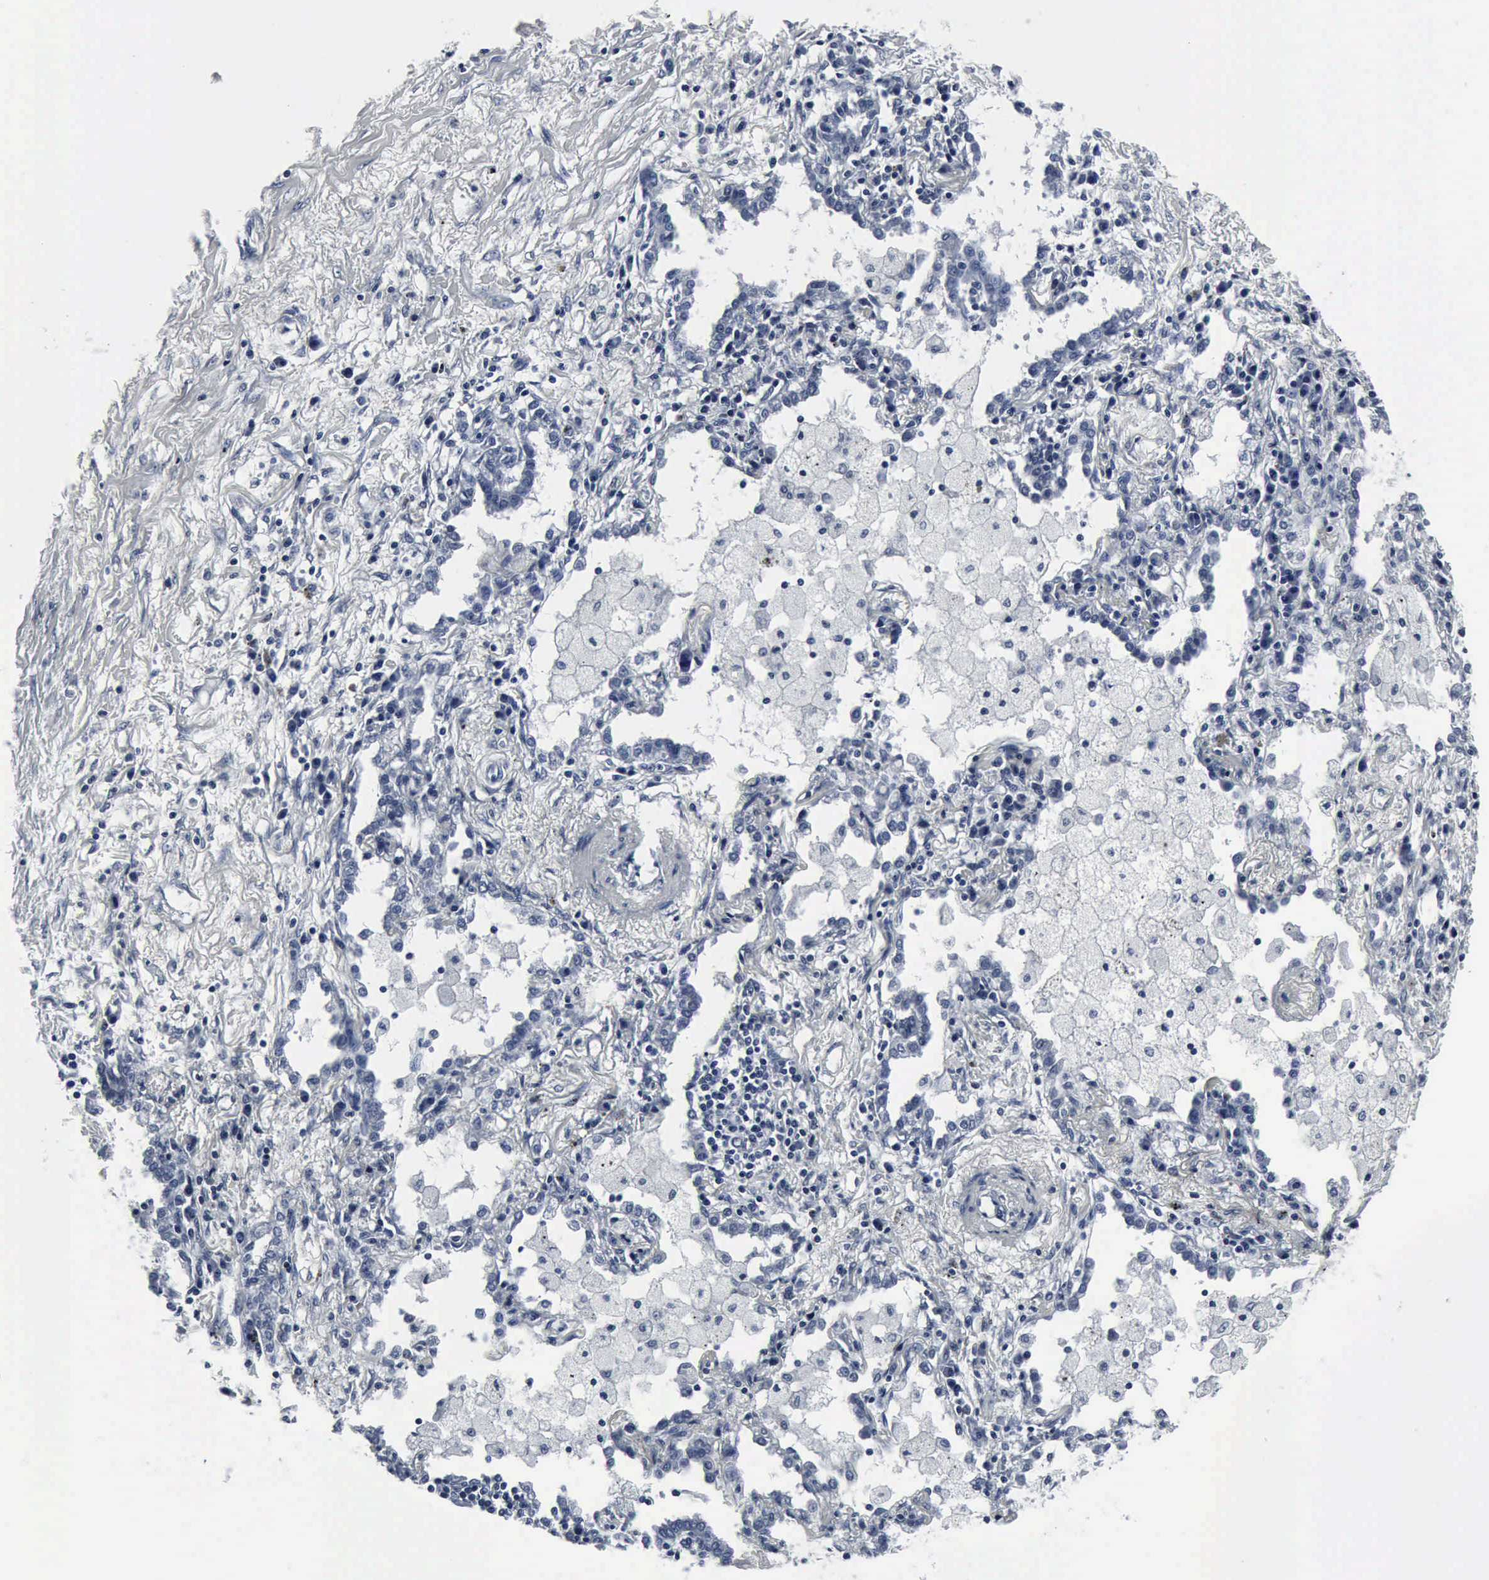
{"staining": {"intensity": "negative", "quantity": "none", "location": "none"}, "tissue": "lung cancer", "cell_type": "Tumor cells", "image_type": "cancer", "snomed": [{"axis": "morphology", "description": "Adenocarcinoma, NOS"}, {"axis": "topography", "description": "Lung"}], "caption": "An immunohistochemistry histopathology image of adenocarcinoma (lung) is shown. There is no staining in tumor cells of adenocarcinoma (lung).", "gene": "SNAP25", "patient": {"sex": "male", "age": 60}}